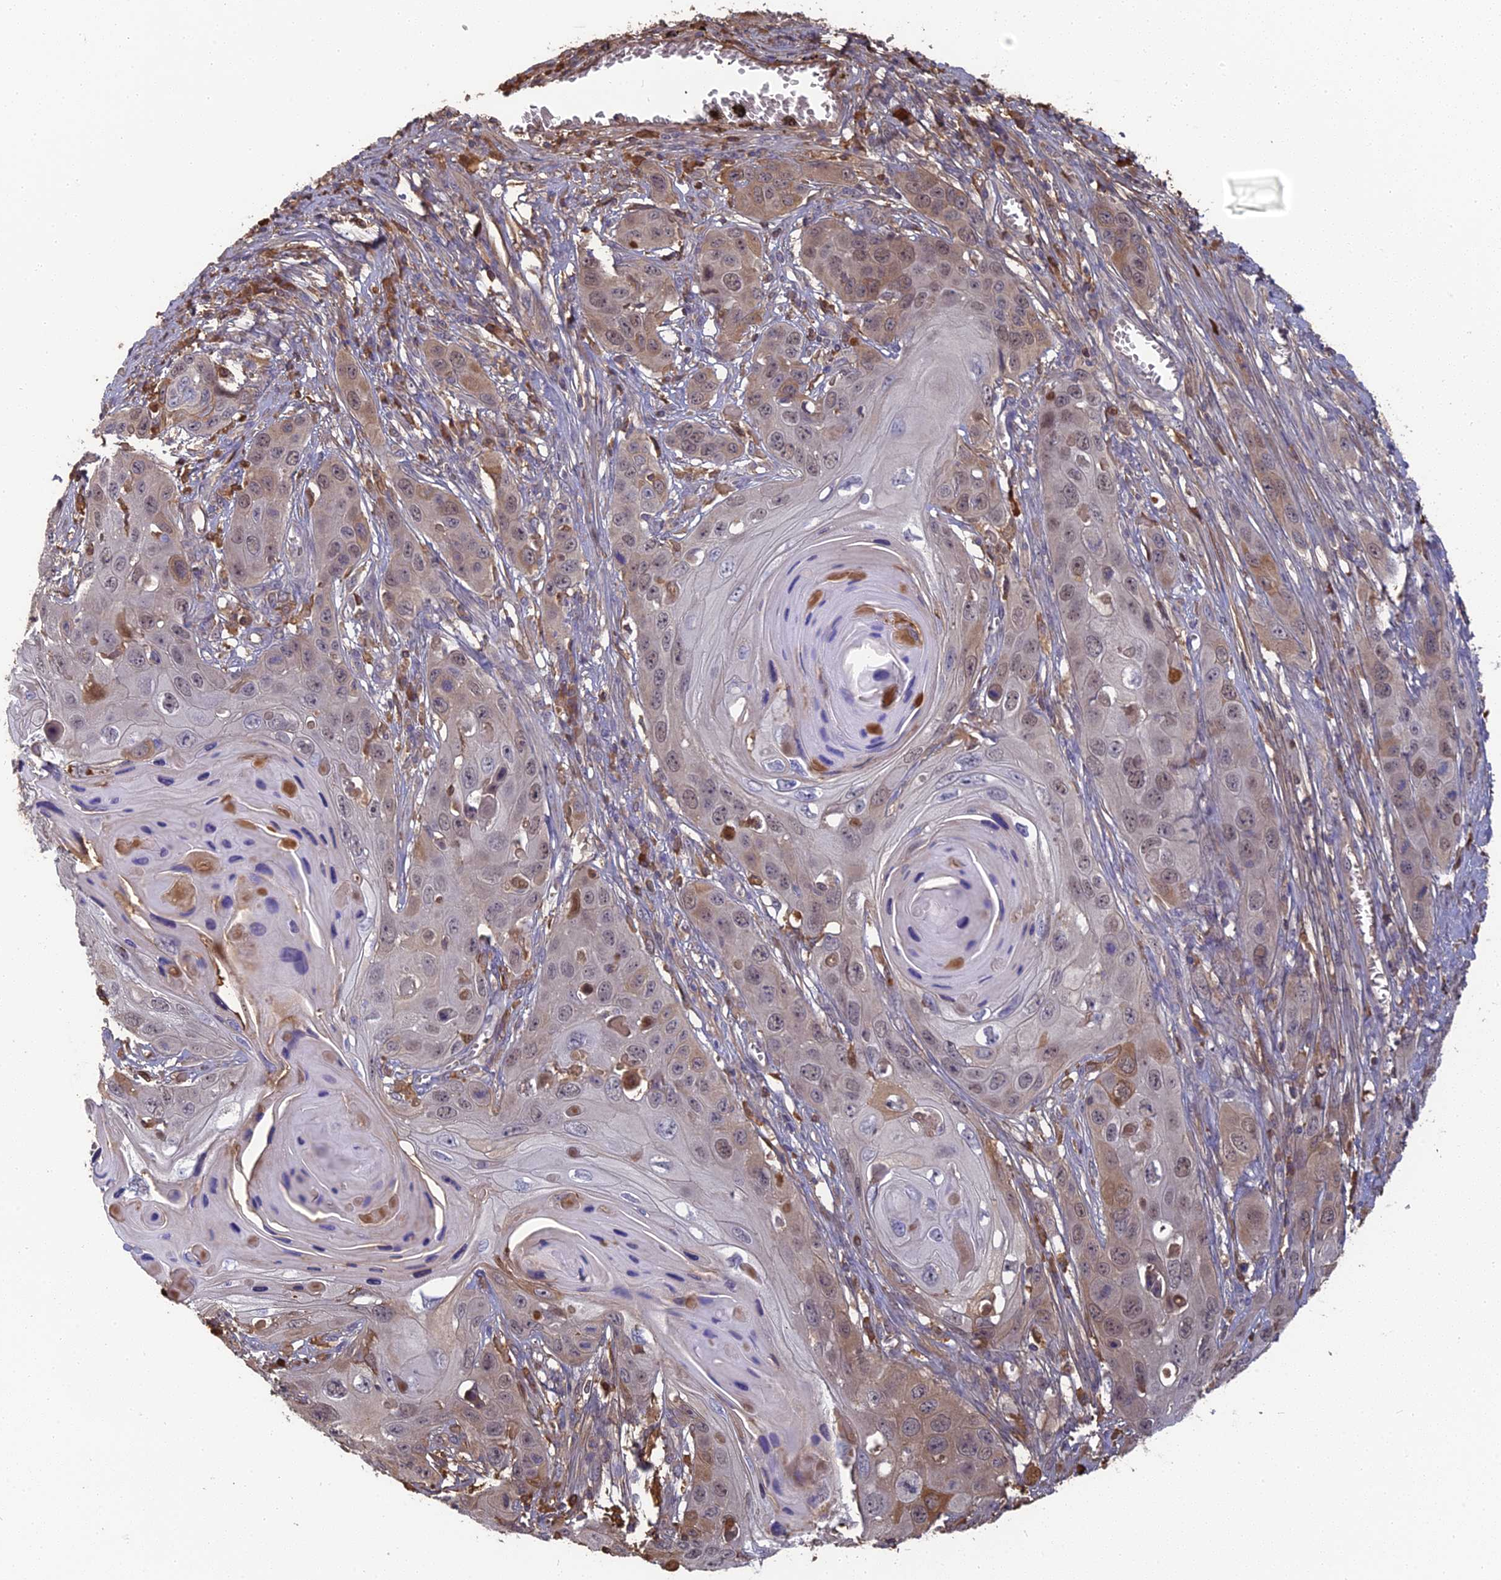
{"staining": {"intensity": "weak", "quantity": "25%-75%", "location": "cytoplasmic/membranous"}, "tissue": "skin cancer", "cell_type": "Tumor cells", "image_type": "cancer", "snomed": [{"axis": "morphology", "description": "Squamous cell carcinoma, NOS"}, {"axis": "topography", "description": "Skin"}], "caption": "IHC photomicrograph of neoplastic tissue: human squamous cell carcinoma (skin) stained using IHC demonstrates low levels of weak protein expression localized specifically in the cytoplasmic/membranous of tumor cells, appearing as a cytoplasmic/membranous brown color.", "gene": "ERMAP", "patient": {"sex": "male", "age": 55}}